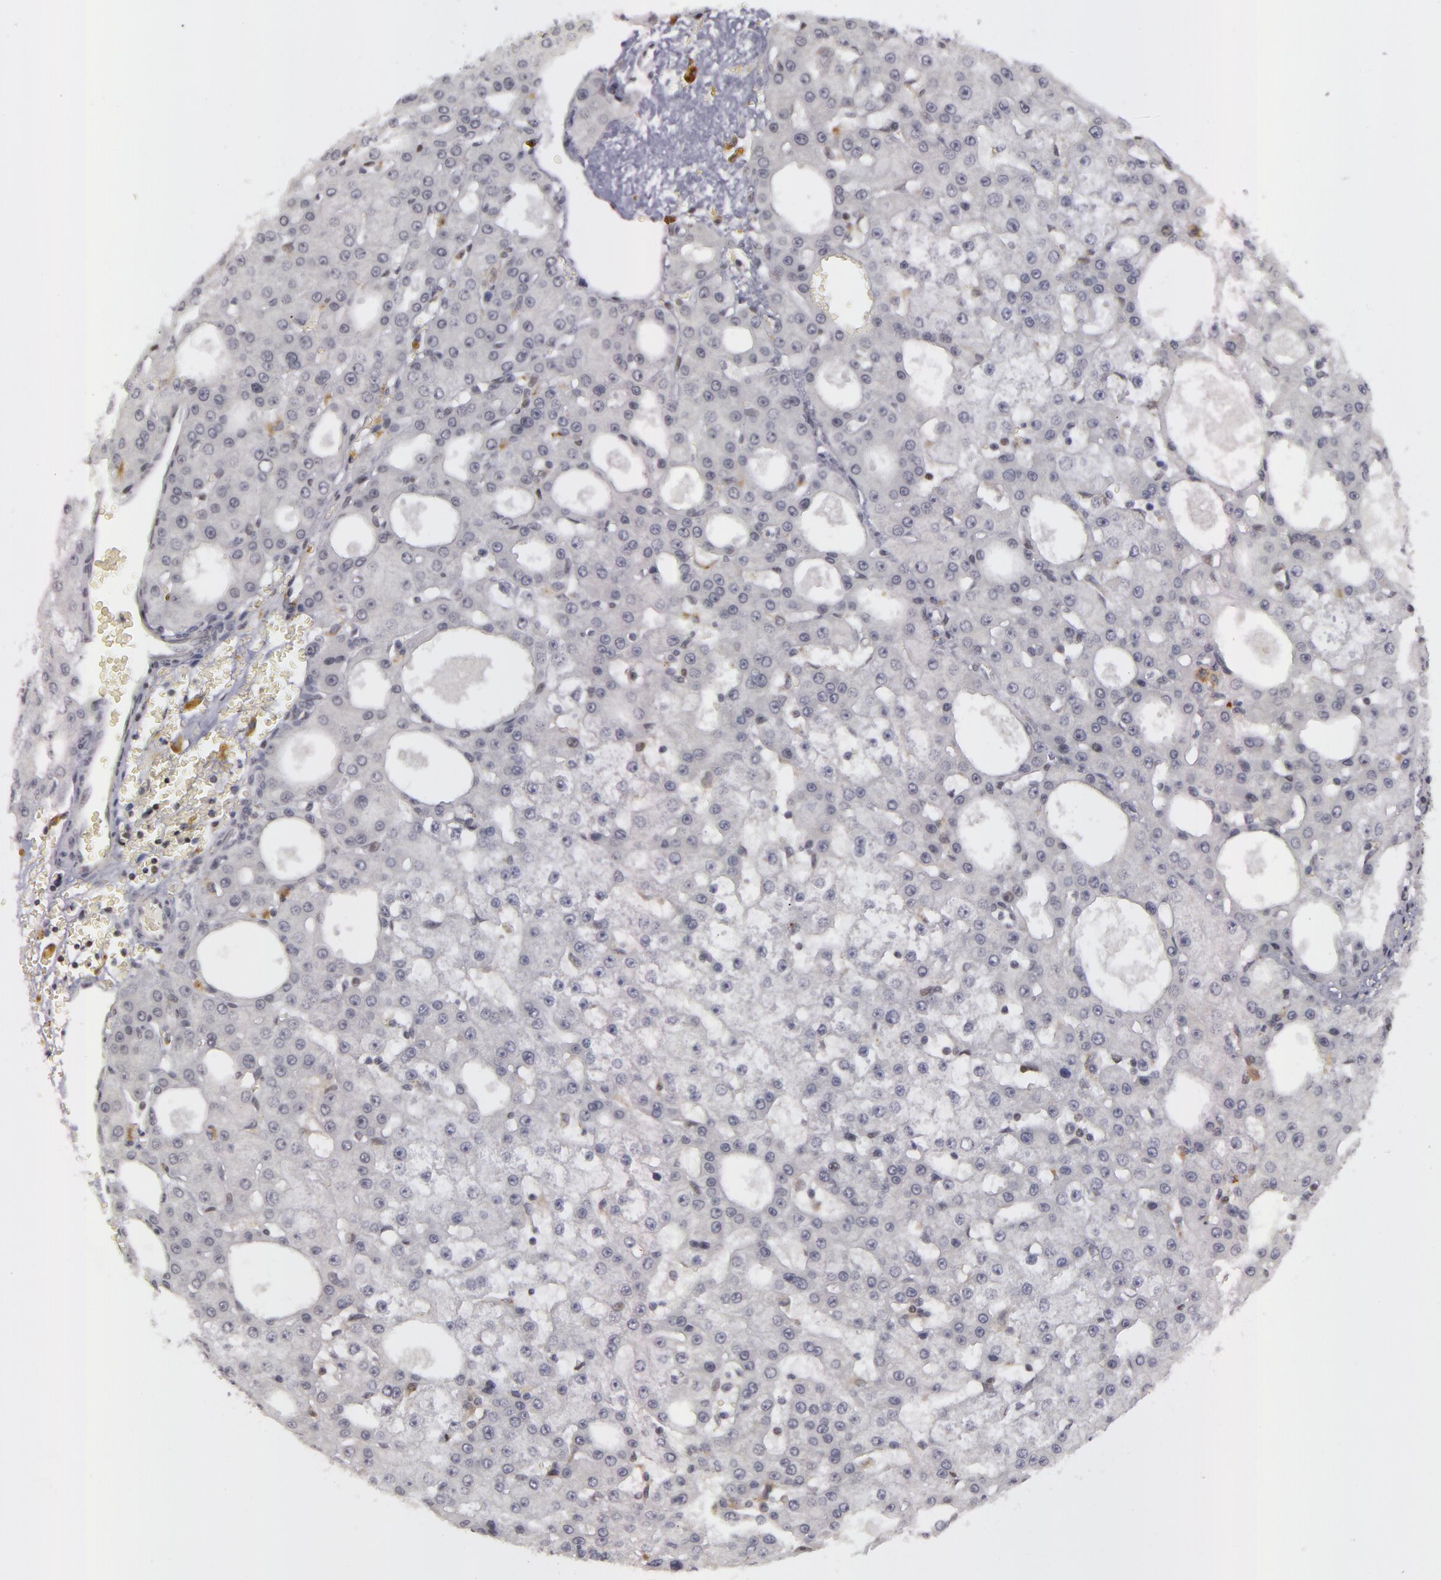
{"staining": {"intensity": "negative", "quantity": "none", "location": "none"}, "tissue": "liver cancer", "cell_type": "Tumor cells", "image_type": "cancer", "snomed": [{"axis": "morphology", "description": "Carcinoma, Hepatocellular, NOS"}, {"axis": "topography", "description": "Liver"}], "caption": "Immunohistochemistry (IHC) histopathology image of neoplastic tissue: liver cancer (hepatocellular carcinoma) stained with DAB (3,3'-diaminobenzidine) demonstrates no significant protein staining in tumor cells. Nuclei are stained in blue.", "gene": "RRP7A", "patient": {"sex": "male", "age": 47}}